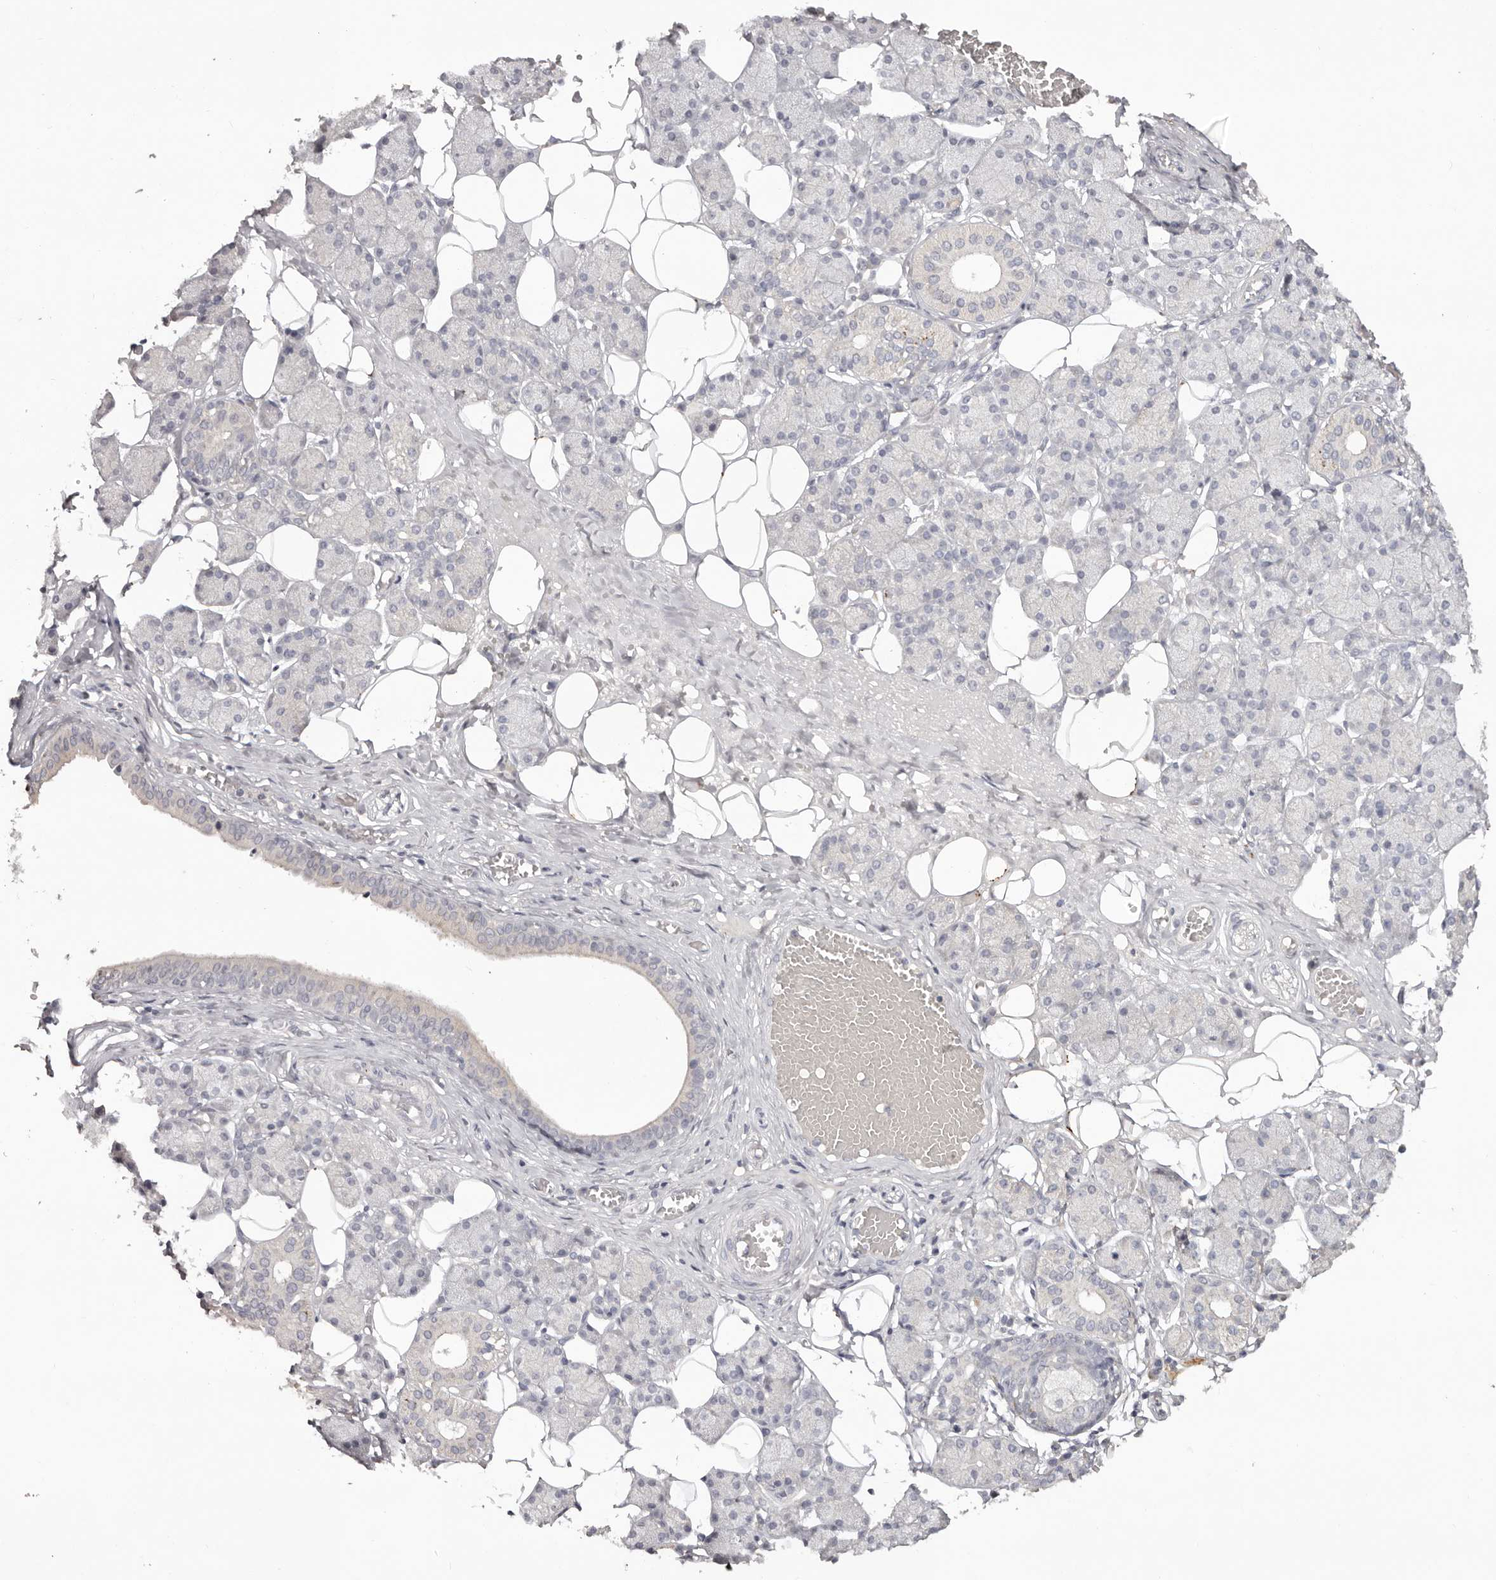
{"staining": {"intensity": "negative", "quantity": "none", "location": "none"}, "tissue": "salivary gland", "cell_type": "Glandular cells", "image_type": "normal", "snomed": [{"axis": "morphology", "description": "Normal tissue, NOS"}, {"axis": "topography", "description": "Salivary gland"}], "caption": "Glandular cells show no significant protein expression in benign salivary gland. The staining is performed using DAB brown chromogen with nuclei counter-stained in using hematoxylin.", "gene": "SCUBE2", "patient": {"sex": "female", "age": 33}}